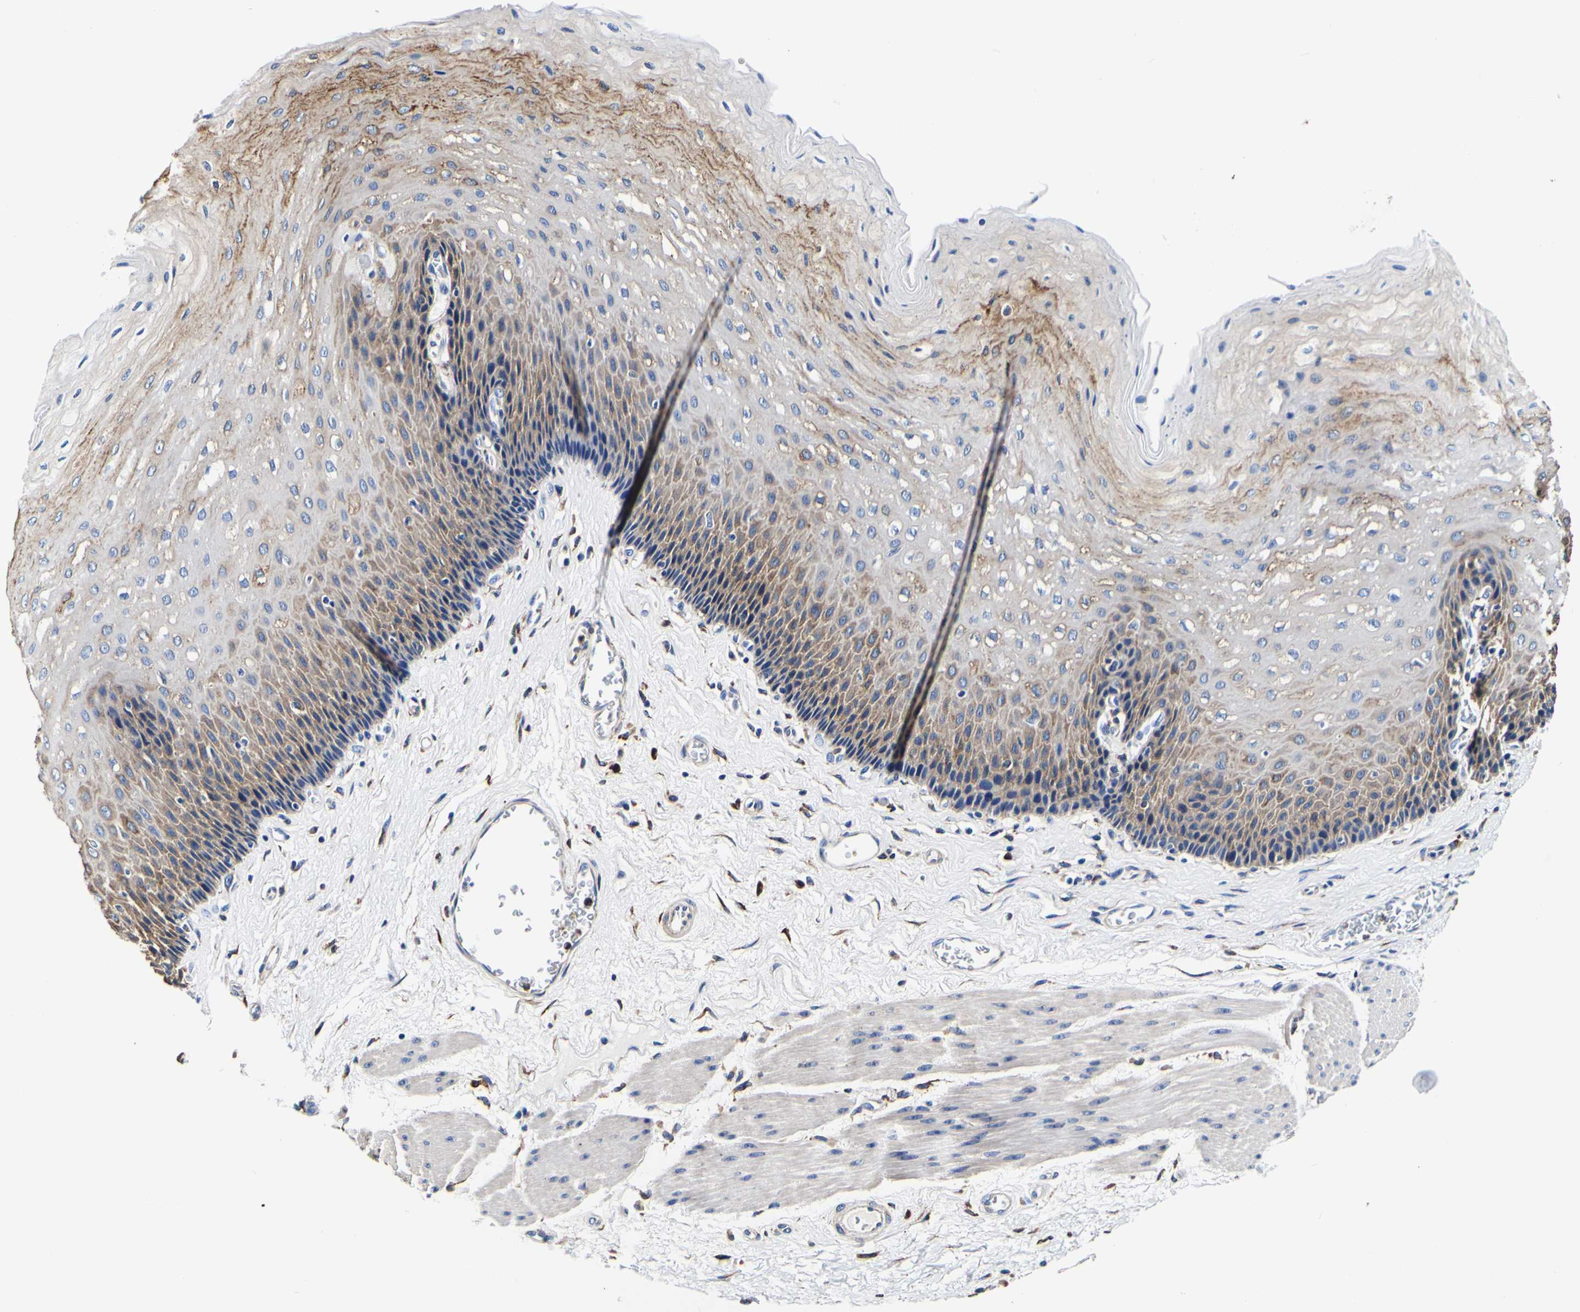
{"staining": {"intensity": "weak", "quantity": "25%-75%", "location": "cytoplasmic/membranous"}, "tissue": "esophagus", "cell_type": "Squamous epithelial cells", "image_type": "normal", "snomed": [{"axis": "morphology", "description": "Normal tissue, NOS"}, {"axis": "topography", "description": "Esophagus"}], "caption": "IHC of benign human esophagus exhibits low levels of weak cytoplasmic/membranous positivity in approximately 25%-75% of squamous epithelial cells. Using DAB (3,3'-diaminobenzidine) (brown) and hematoxylin (blue) stains, captured at high magnification using brightfield microscopy.", "gene": "P4HB", "patient": {"sex": "female", "age": 72}}